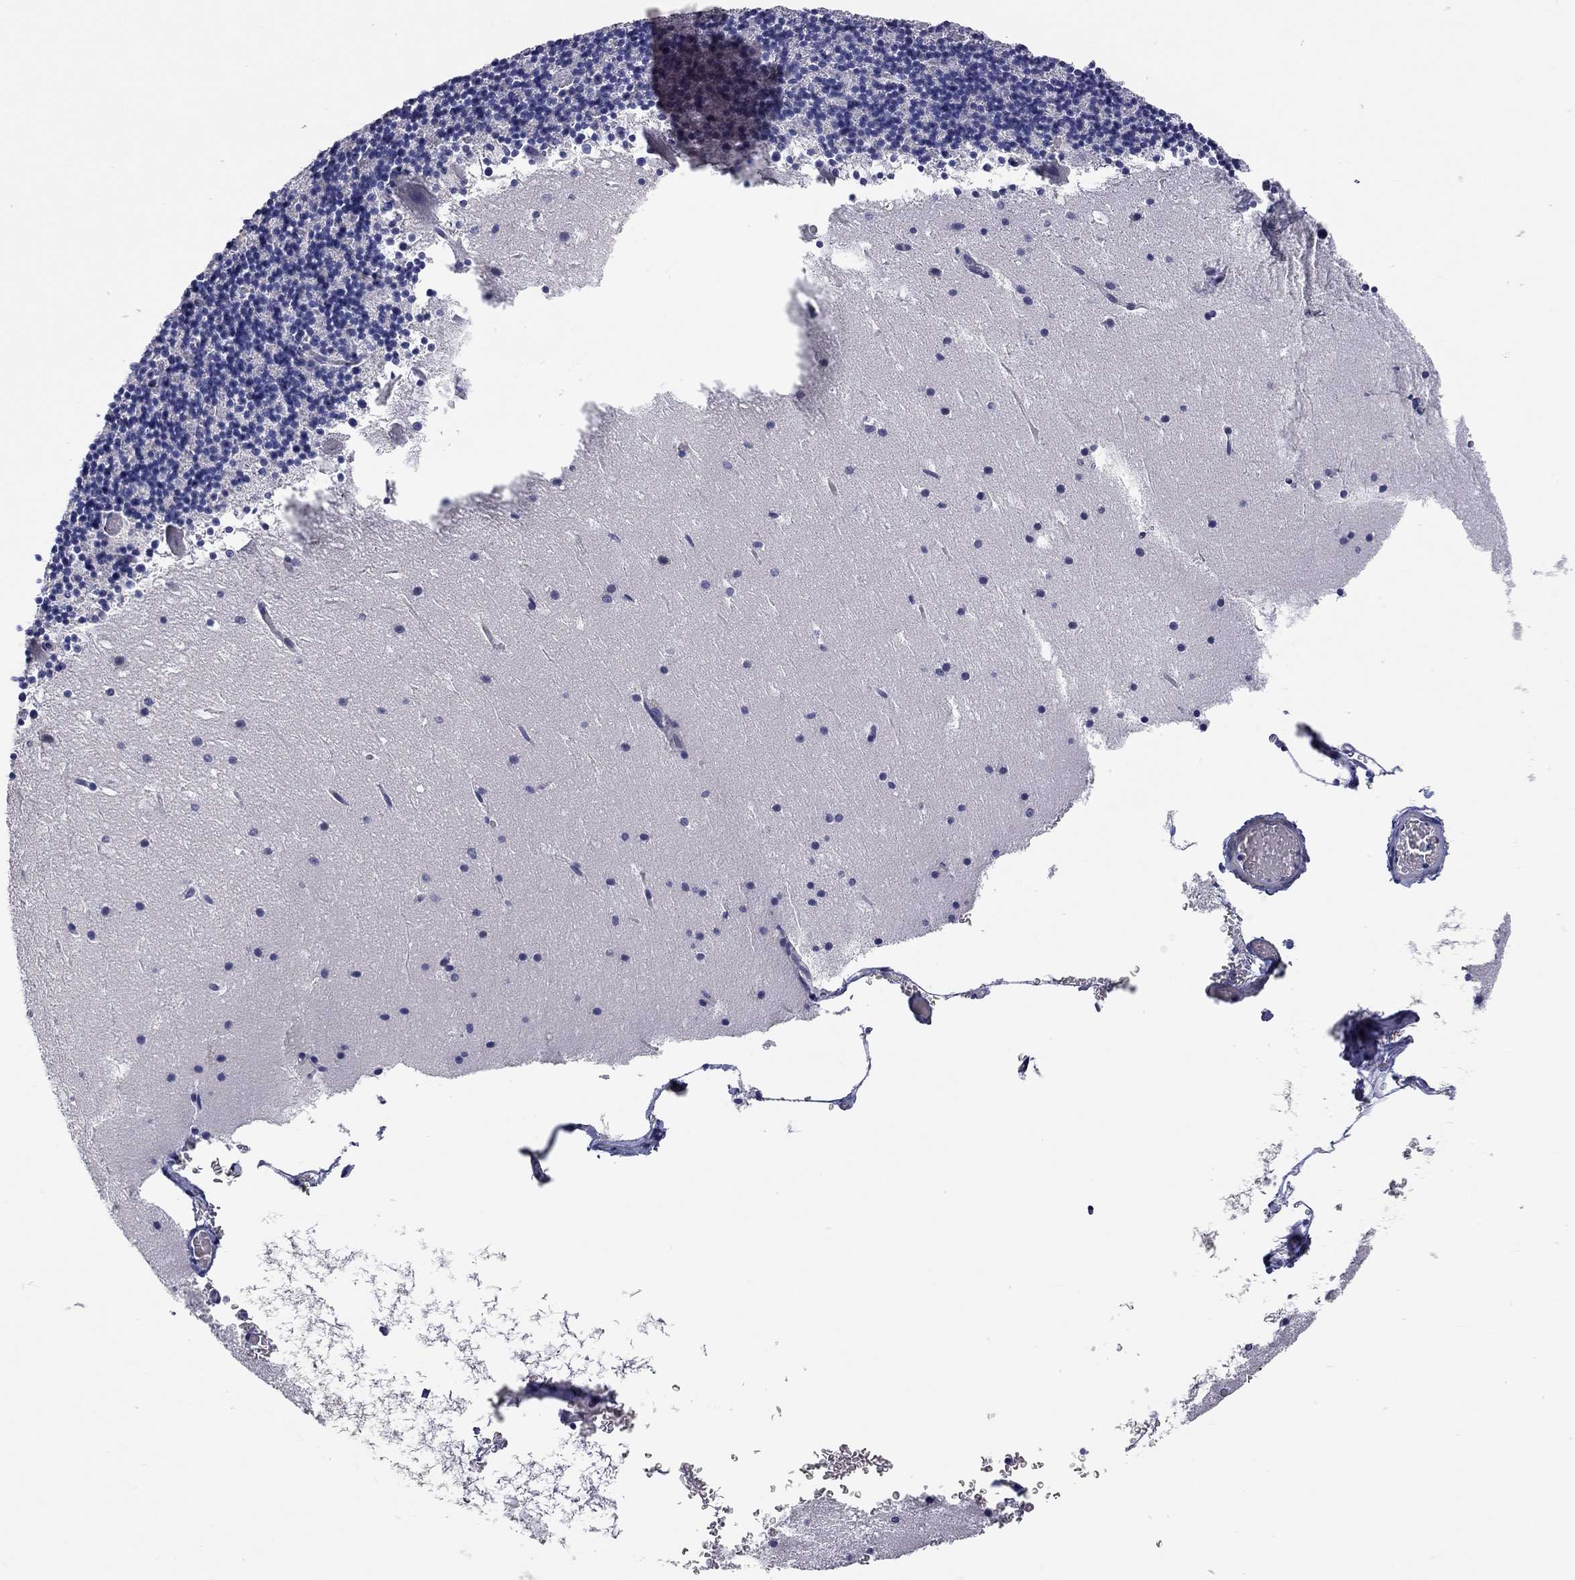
{"staining": {"intensity": "negative", "quantity": "none", "location": "none"}, "tissue": "cerebellum", "cell_type": "Cells in granular layer", "image_type": "normal", "snomed": [{"axis": "morphology", "description": "Normal tissue, NOS"}, {"axis": "topography", "description": "Cerebellum"}], "caption": "The immunohistochemistry image has no significant positivity in cells in granular layer of cerebellum. (DAB (3,3'-diaminobenzidine) immunohistochemistry visualized using brightfield microscopy, high magnification).", "gene": "PAPSS2", "patient": {"sex": "male", "age": 37}}